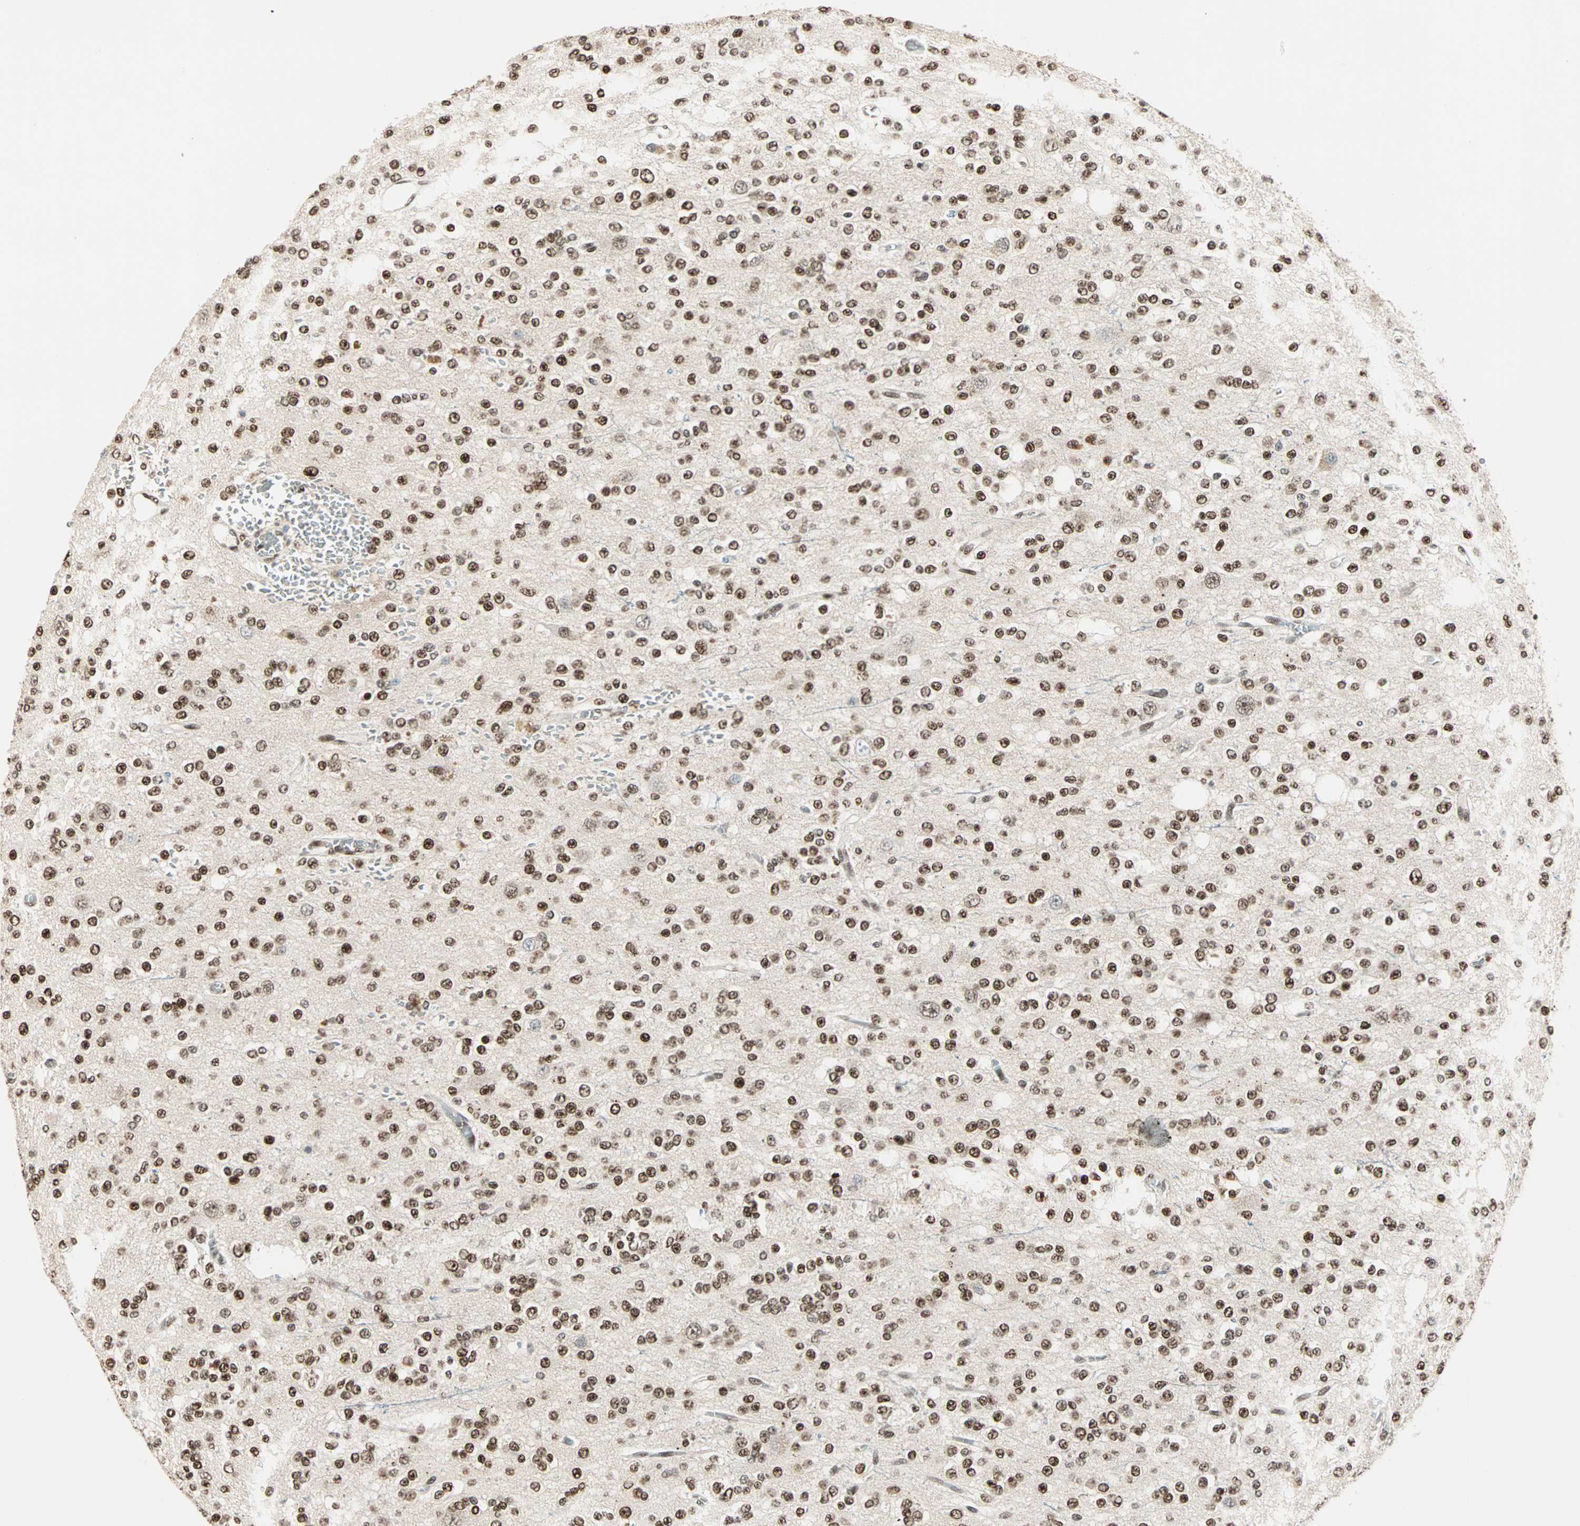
{"staining": {"intensity": "strong", "quantity": ">75%", "location": "nuclear"}, "tissue": "glioma", "cell_type": "Tumor cells", "image_type": "cancer", "snomed": [{"axis": "morphology", "description": "Glioma, malignant, Low grade"}, {"axis": "topography", "description": "Brain"}], "caption": "Glioma tissue demonstrates strong nuclear positivity in approximately >75% of tumor cells, visualized by immunohistochemistry.", "gene": "MDC1", "patient": {"sex": "male", "age": 38}}